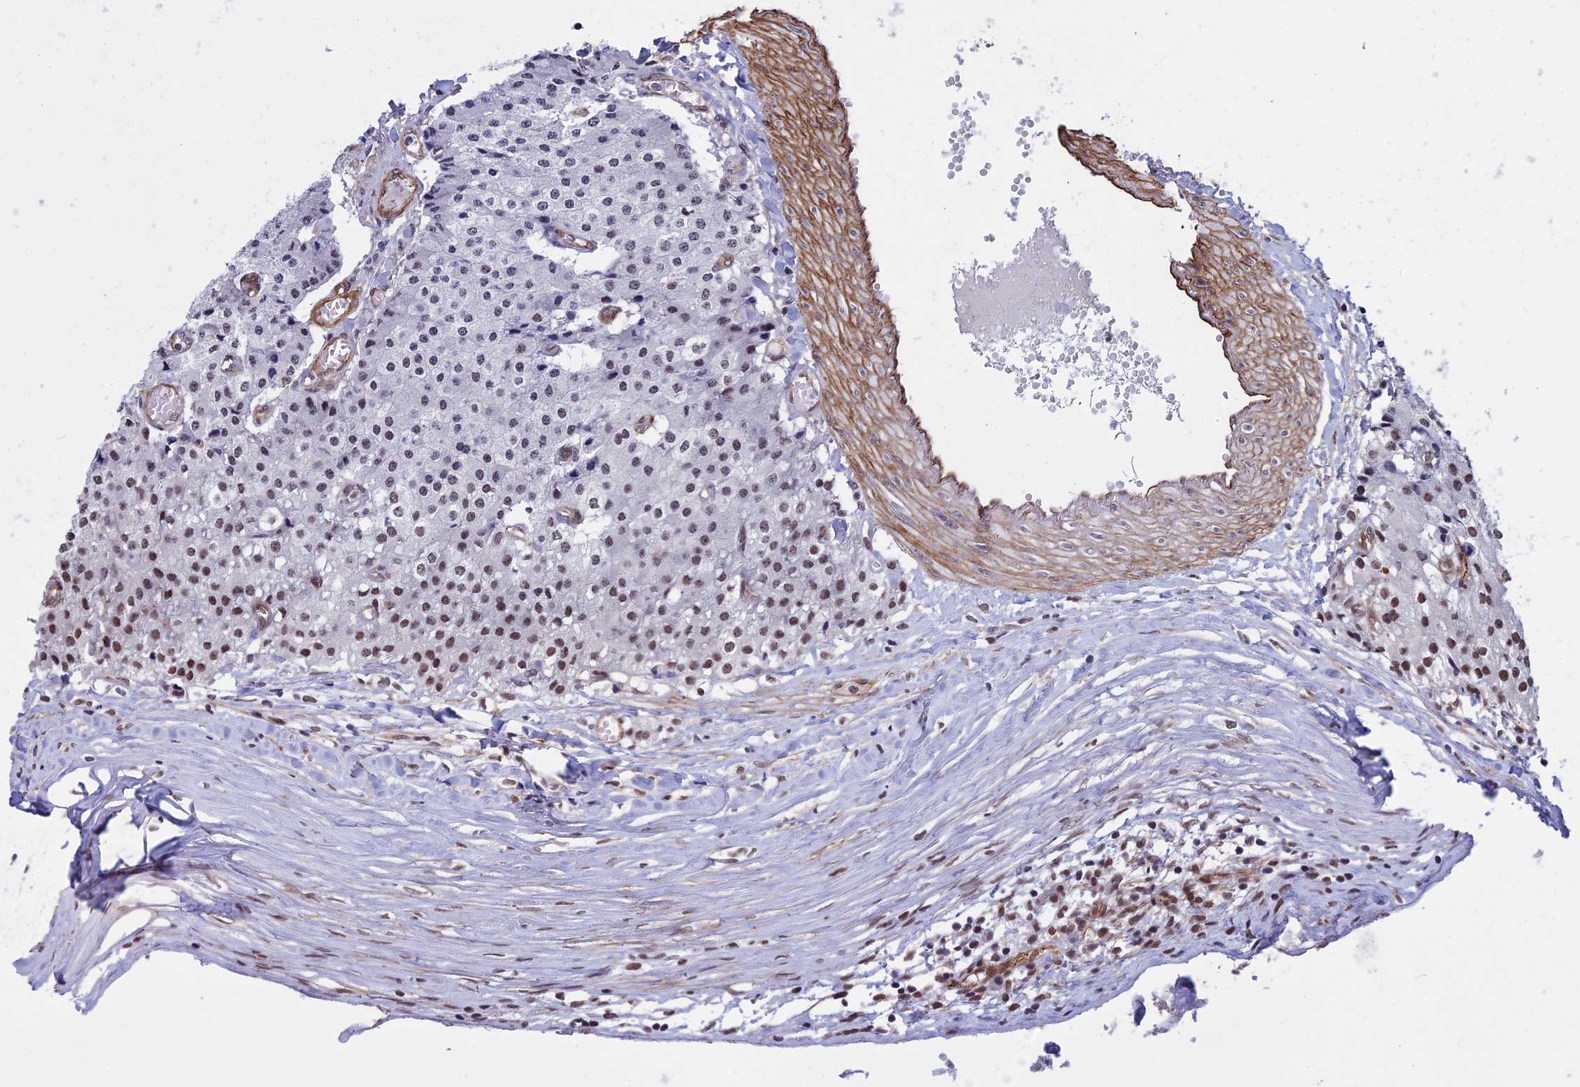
{"staining": {"intensity": "moderate", "quantity": "<25%", "location": "nuclear"}, "tissue": "carcinoid", "cell_type": "Tumor cells", "image_type": "cancer", "snomed": [{"axis": "morphology", "description": "Carcinoid, malignant, NOS"}, {"axis": "topography", "description": "Colon"}], "caption": "Tumor cells display low levels of moderate nuclear positivity in about <25% of cells in carcinoid.", "gene": "NIPBL", "patient": {"sex": "female", "age": 52}}